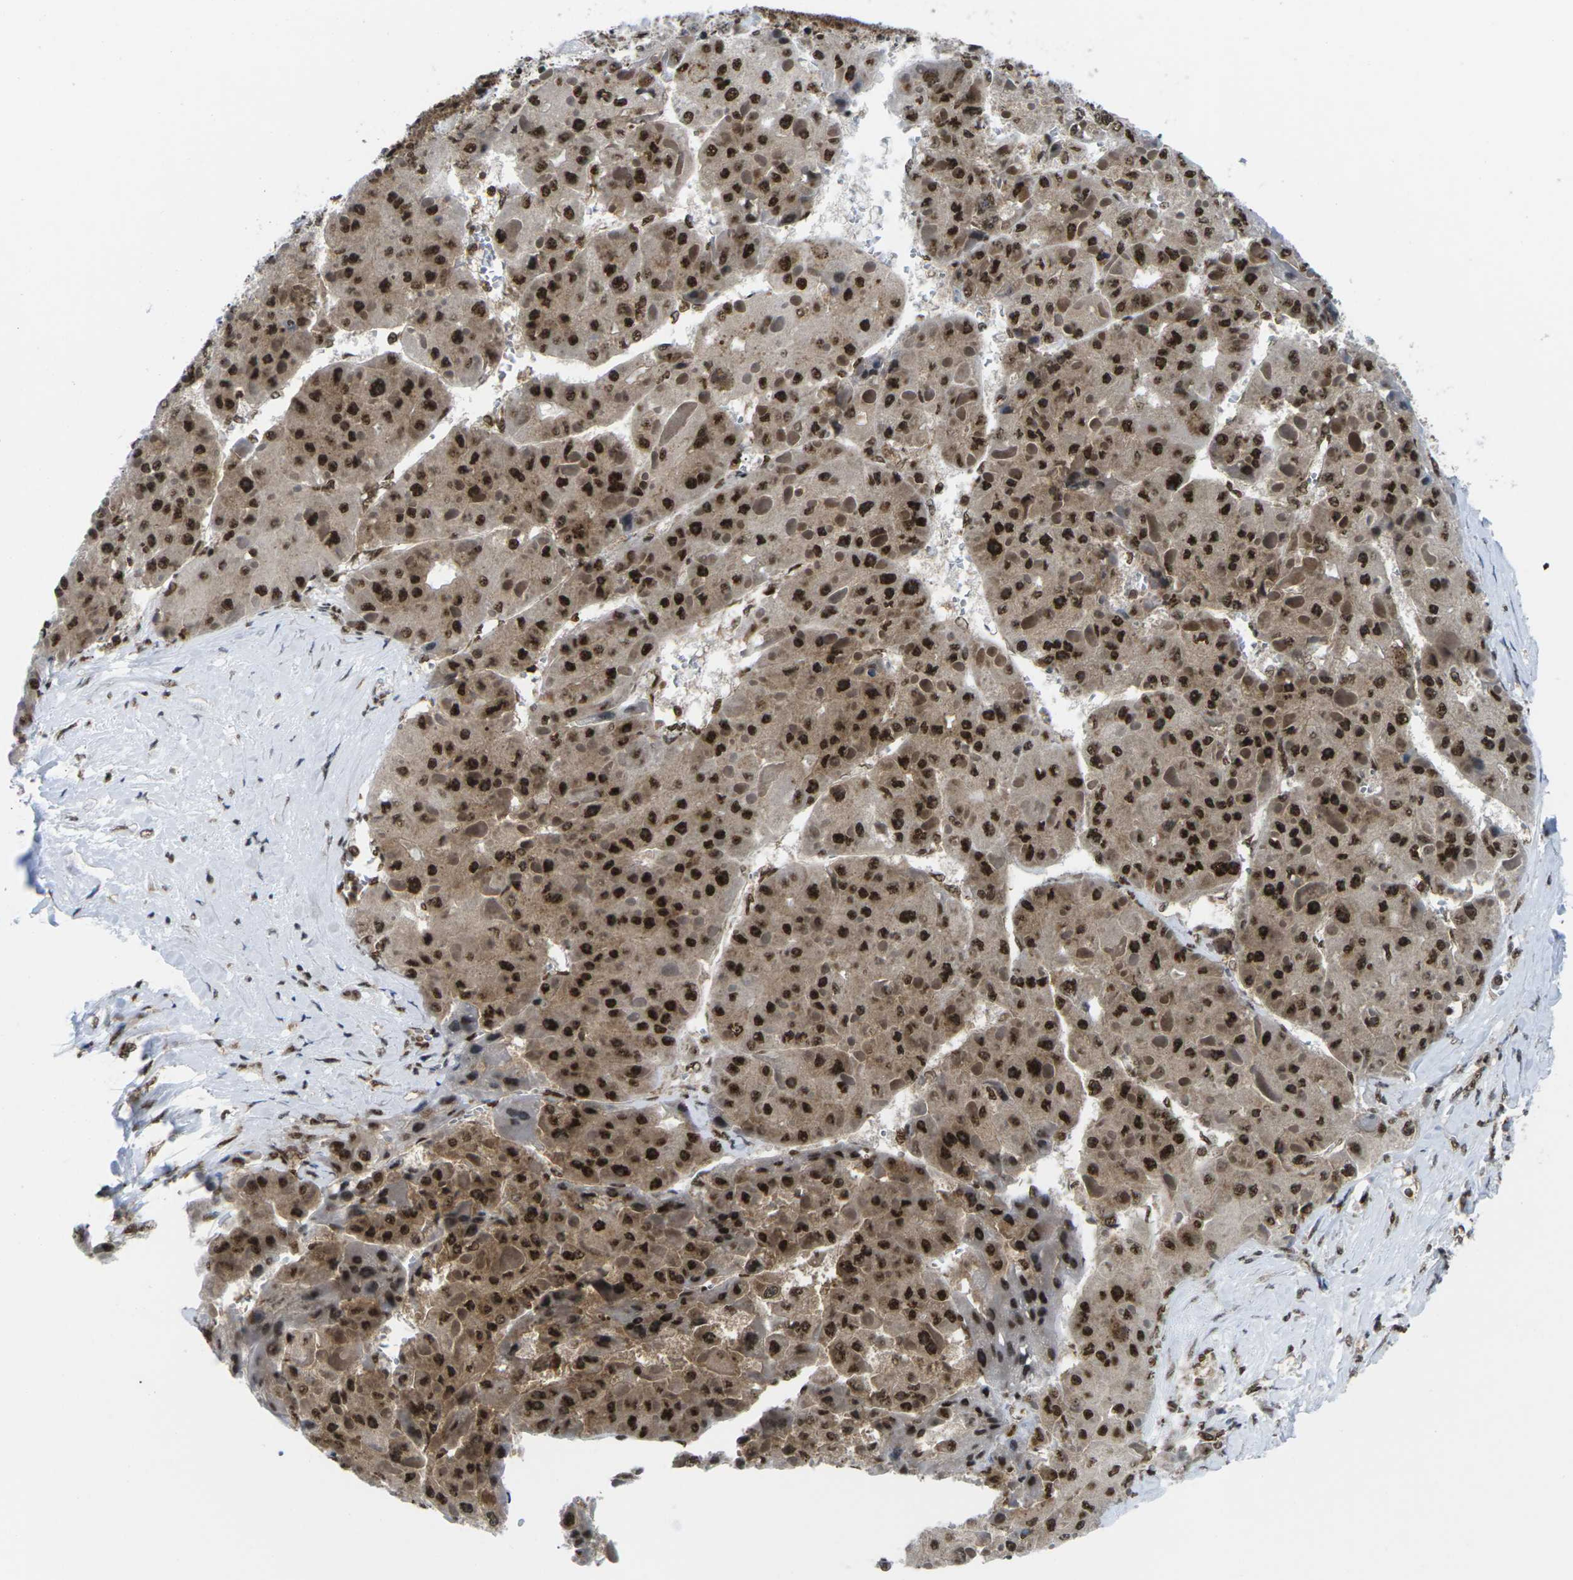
{"staining": {"intensity": "strong", "quantity": ">75%", "location": "cytoplasmic/membranous,nuclear"}, "tissue": "liver cancer", "cell_type": "Tumor cells", "image_type": "cancer", "snomed": [{"axis": "morphology", "description": "Carcinoma, Hepatocellular, NOS"}, {"axis": "topography", "description": "Liver"}], "caption": "This micrograph shows immunohistochemistry staining of human liver hepatocellular carcinoma, with high strong cytoplasmic/membranous and nuclear expression in approximately >75% of tumor cells.", "gene": "MAGOH", "patient": {"sex": "female", "age": 73}}